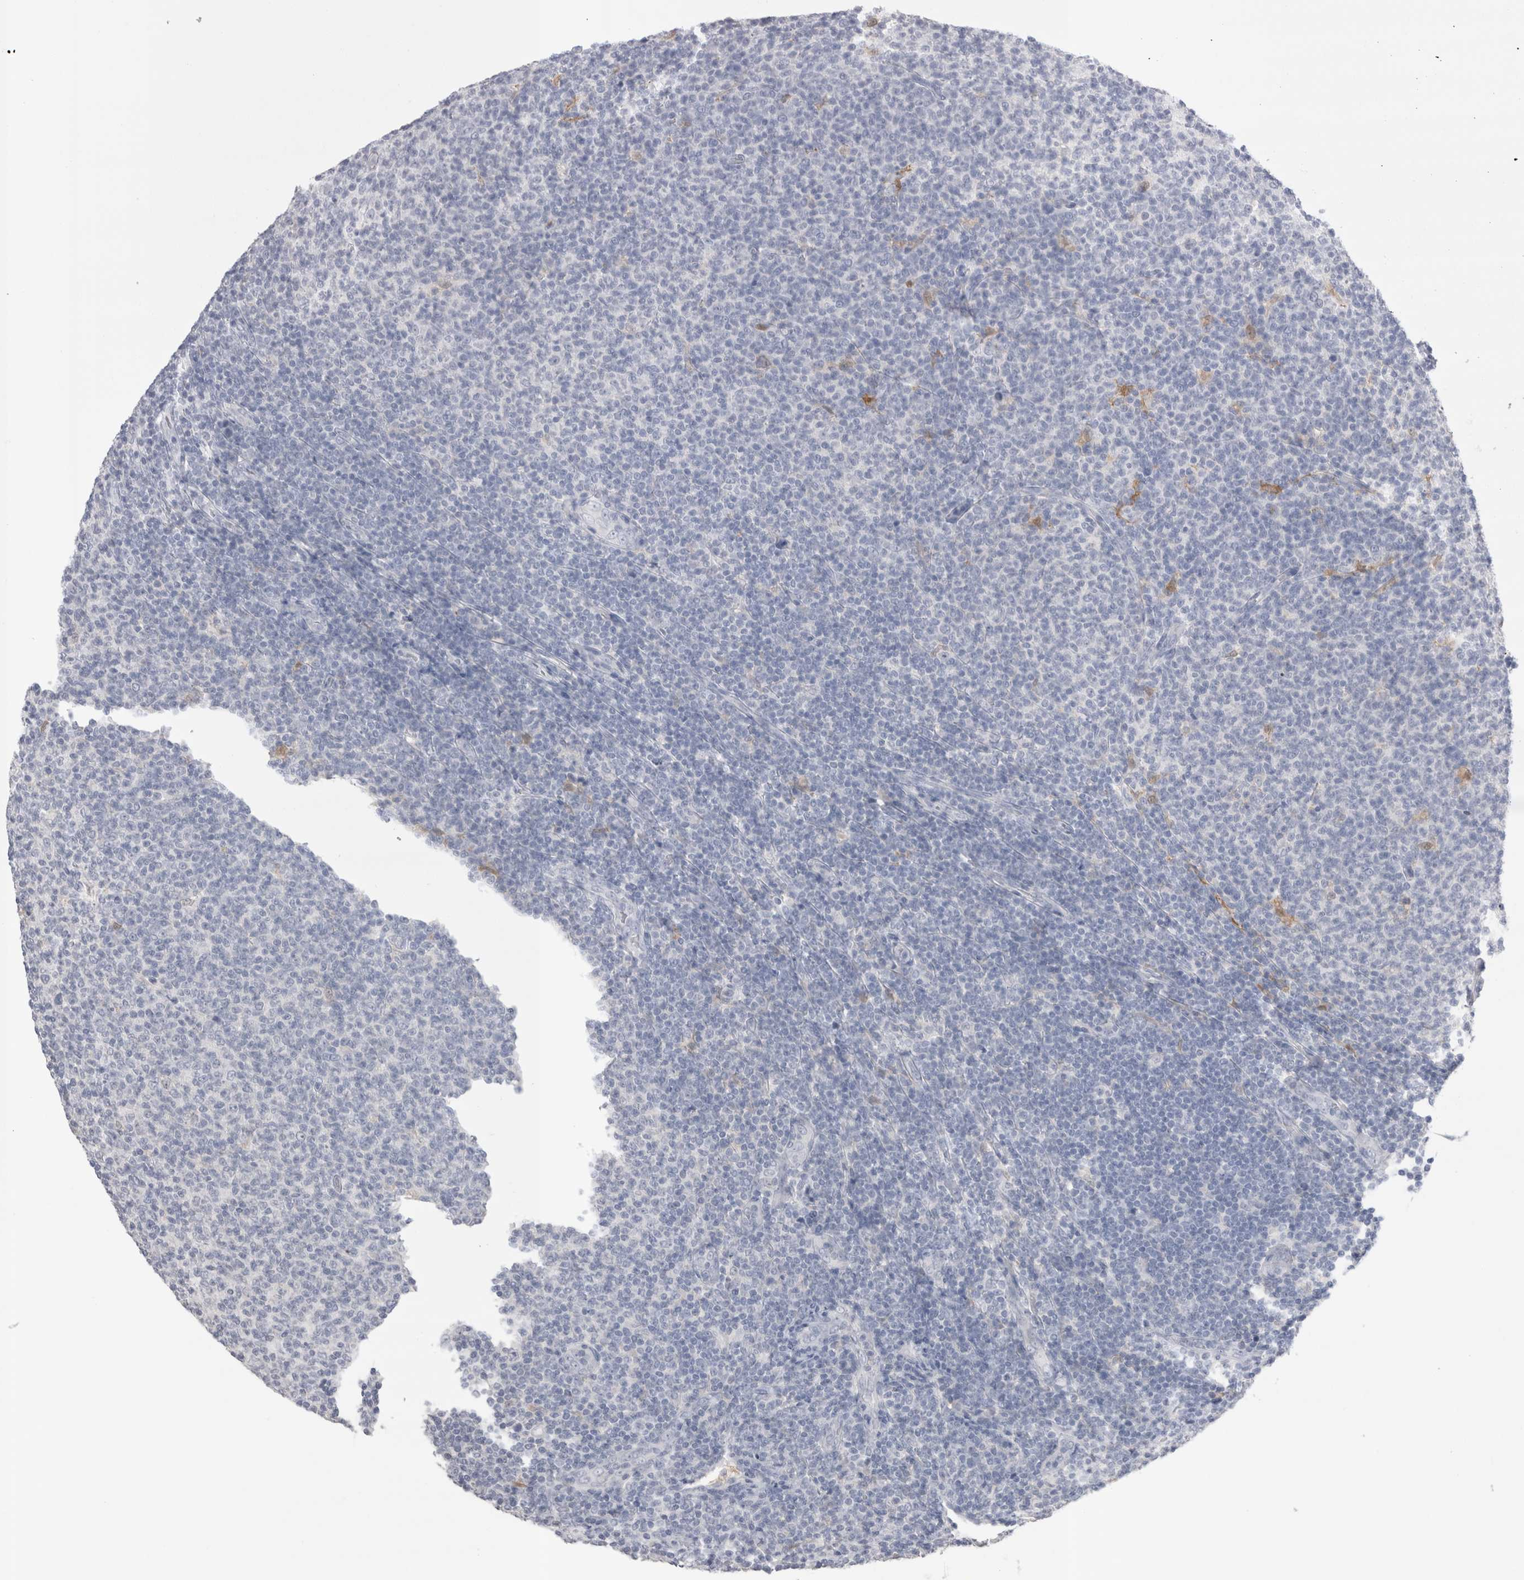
{"staining": {"intensity": "negative", "quantity": "none", "location": "none"}, "tissue": "lymphoma", "cell_type": "Tumor cells", "image_type": "cancer", "snomed": [{"axis": "morphology", "description": "Malignant lymphoma, non-Hodgkin's type, Low grade"}, {"axis": "topography", "description": "Lymph node"}], "caption": "Image shows no protein expression in tumor cells of low-grade malignant lymphoma, non-Hodgkin's type tissue.", "gene": "SUCNR1", "patient": {"sex": "male", "age": 66}}